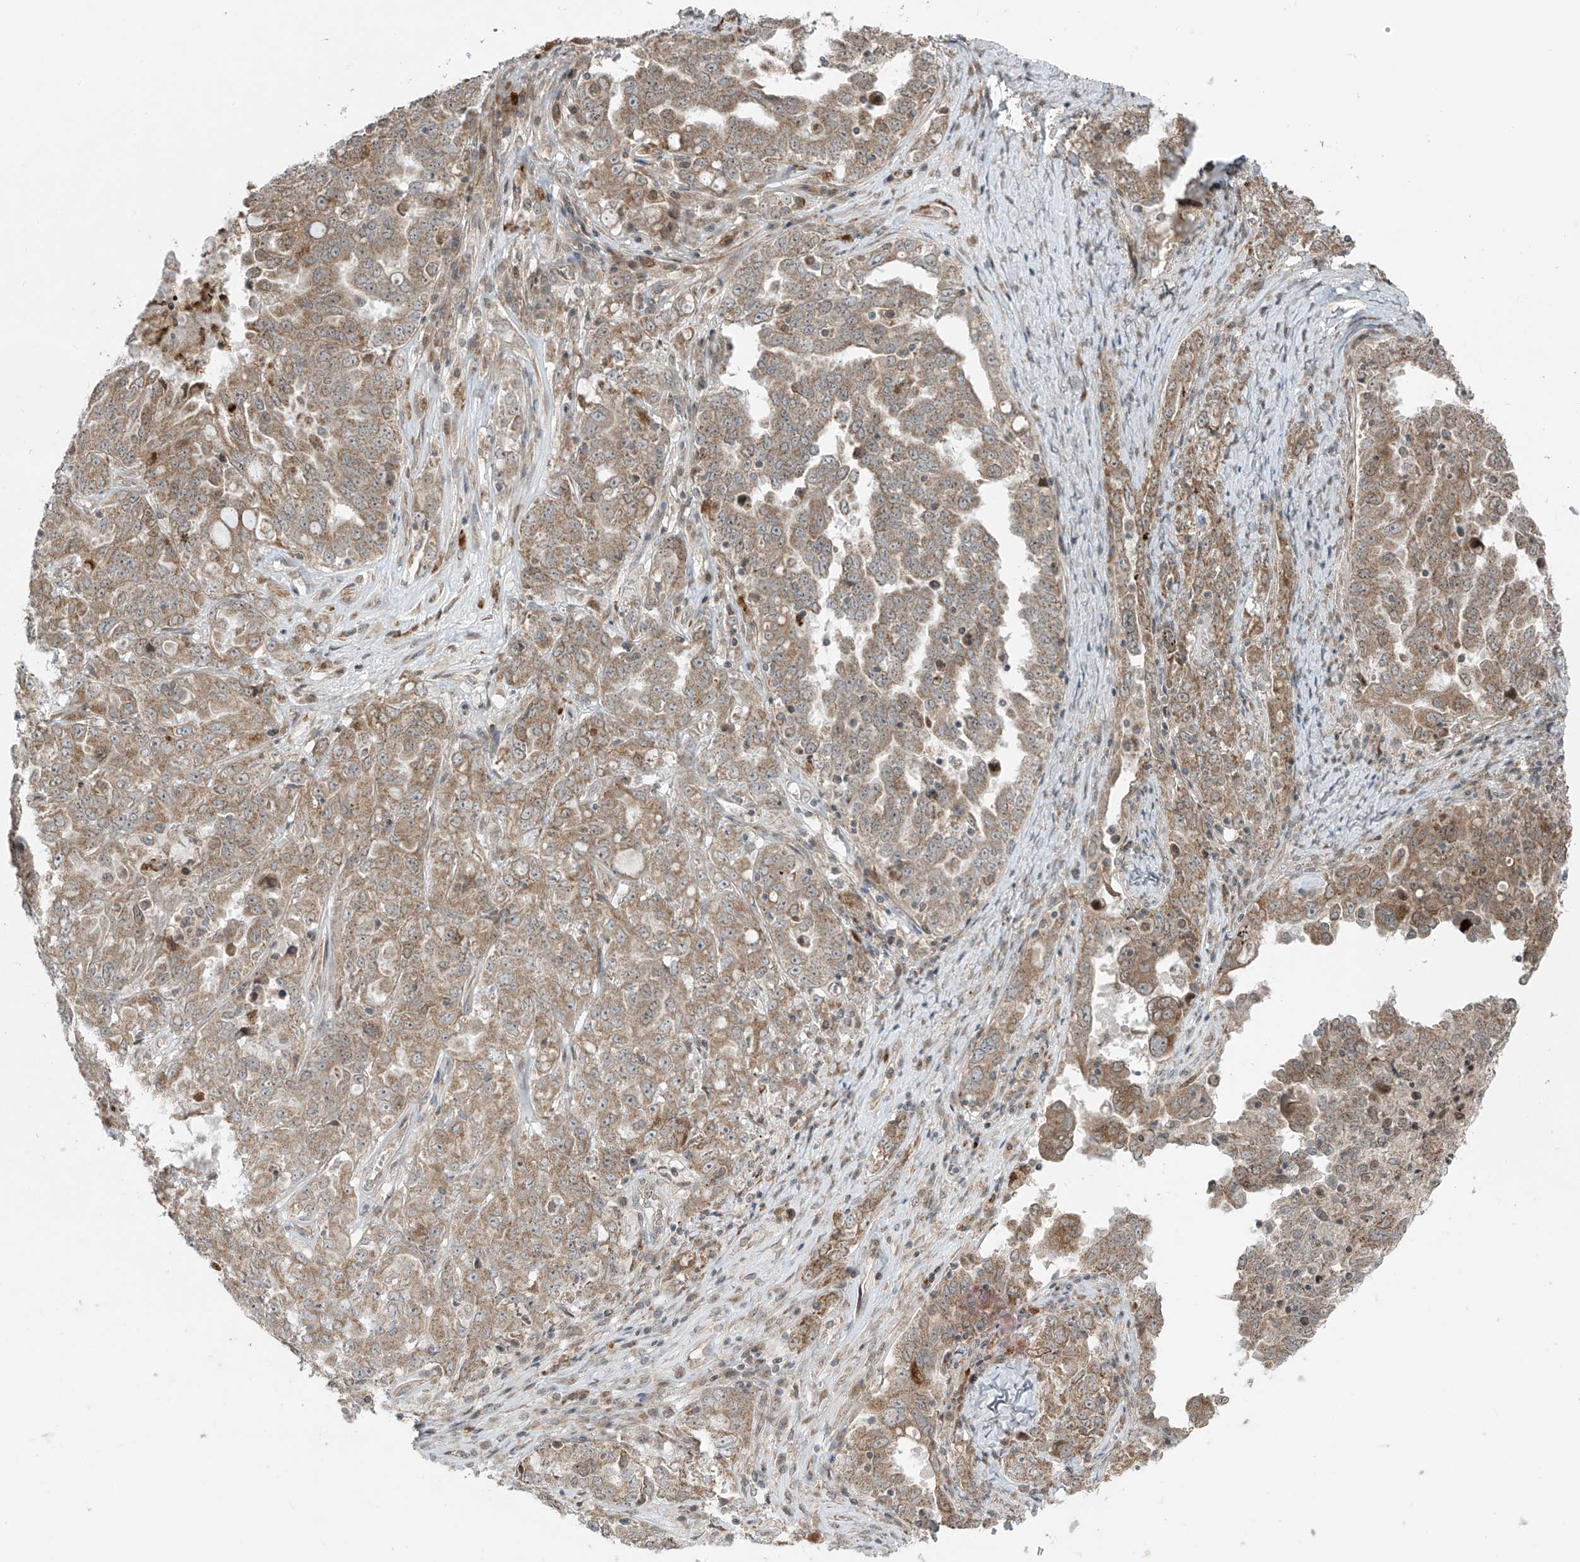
{"staining": {"intensity": "moderate", "quantity": ">75%", "location": "cytoplasmic/membranous"}, "tissue": "ovarian cancer", "cell_type": "Tumor cells", "image_type": "cancer", "snomed": [{"axis": "morphology", "description": "Carcinoma, endometroid"}, {"axis": "topography", "description": "Ovary"}], "caption": "Immunohistochemistry (DAB (3,3'-diaminobenzidine)) staining of human endometroid carcinoma (ovarian) exhibits moderate cytoplasmic/membranous protein positivity in approximately >75% of tumor cells.", "gene": "PDE11A", "patient": {"sex": "female", "age": 62}}